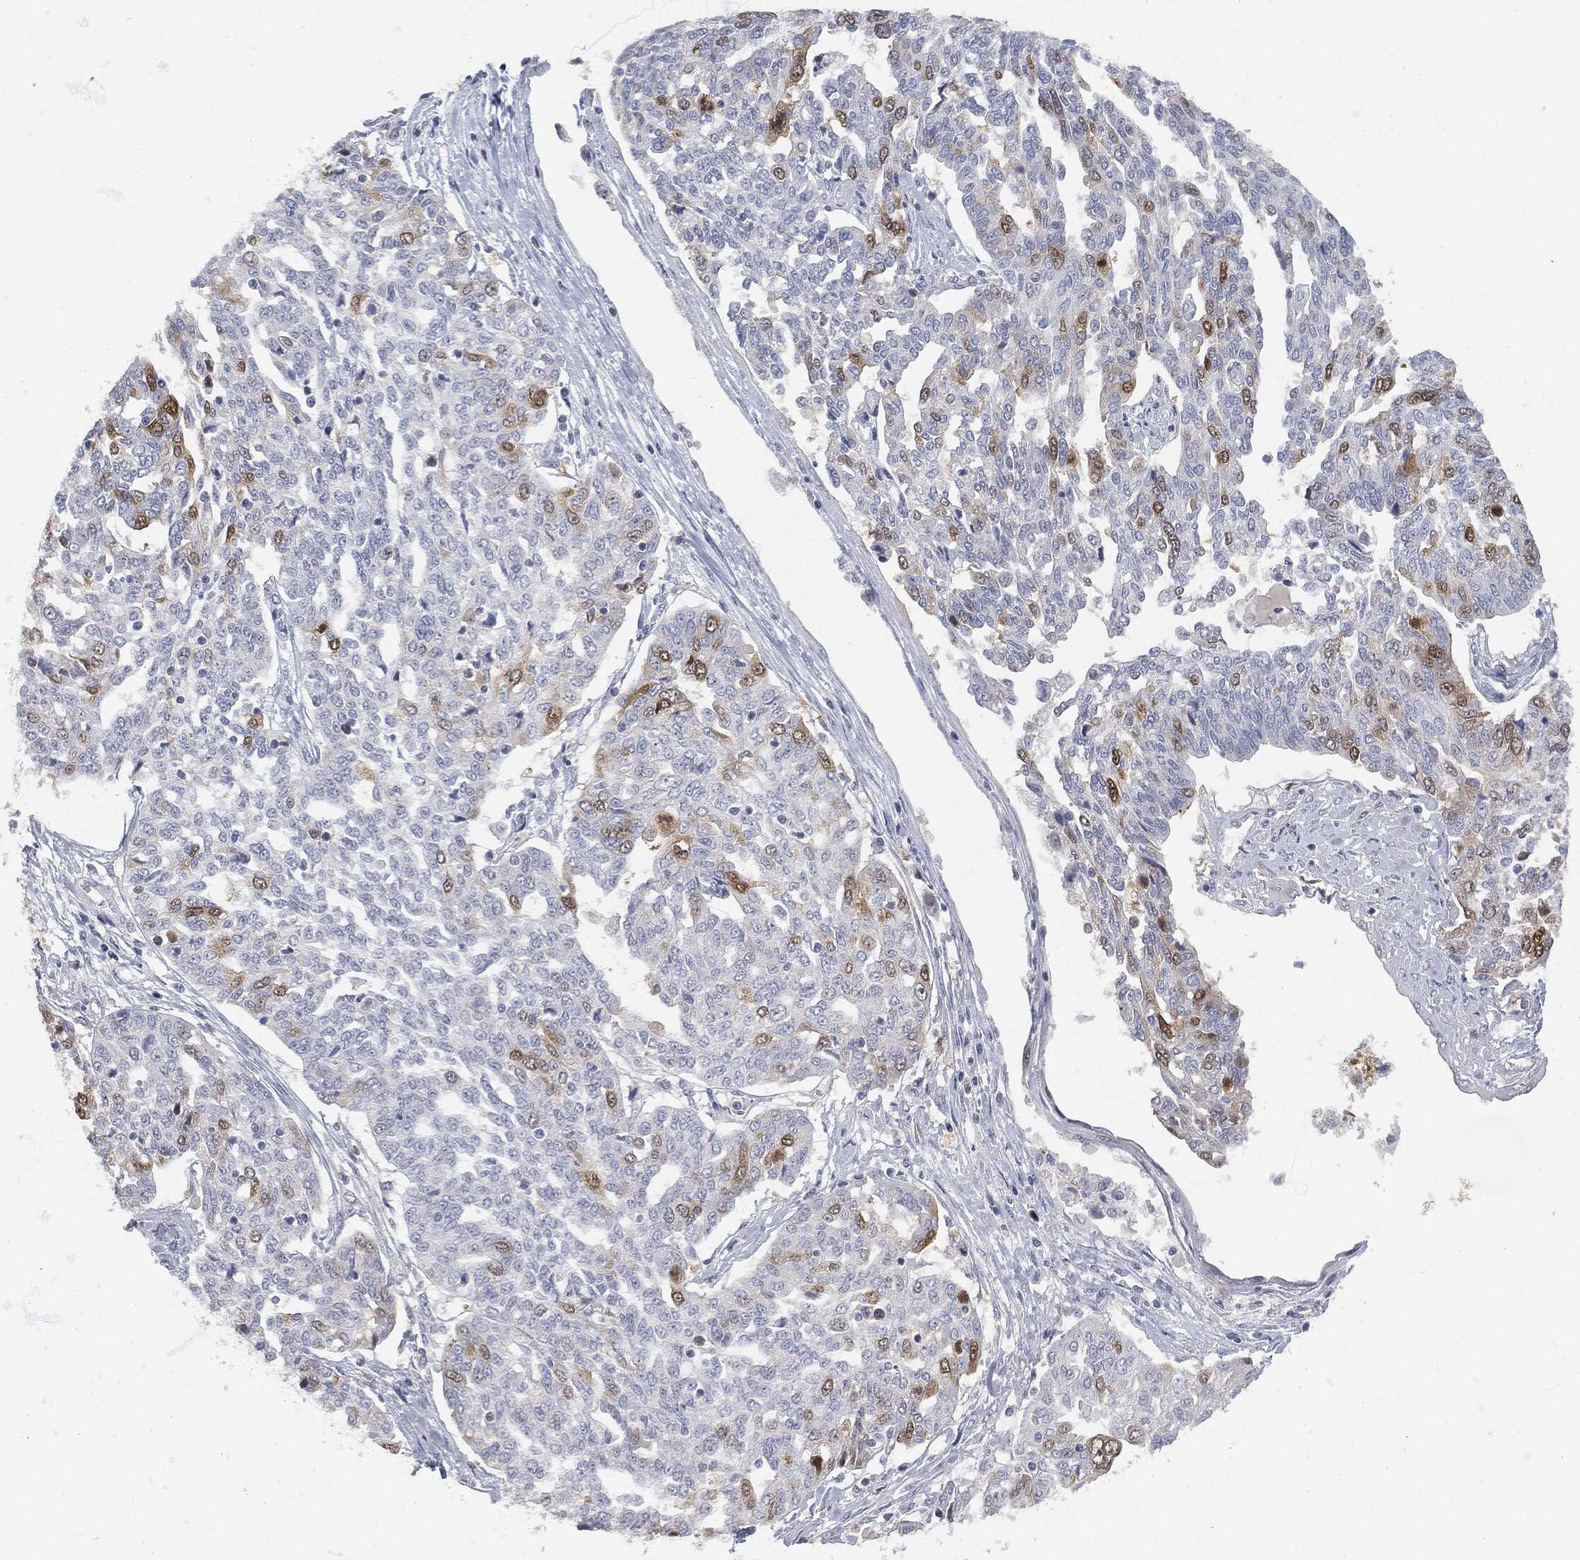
{"staining": {"intensity": "moderate", "quantity": "<25%", "location": "cytoplasmic/membranous"}, "tissue": "ovarian cancer", "cell_type": "Tumor cells", "image_type": "cancer", "snomed": [{"axis": "morphology", "description": "Cystadenocarcinoma, serous, NOS"}, {"axis": "topography", "description": "Ovary"}], "caption": "Ovarian cancer stained with DAB immunohistochemistry demonstrates low levels of moderate cytoplasmic/membranous staining in about <25% of tumor cells.", "gene": "UBE2C", "patient": {"sex": "female", "age": 67}}